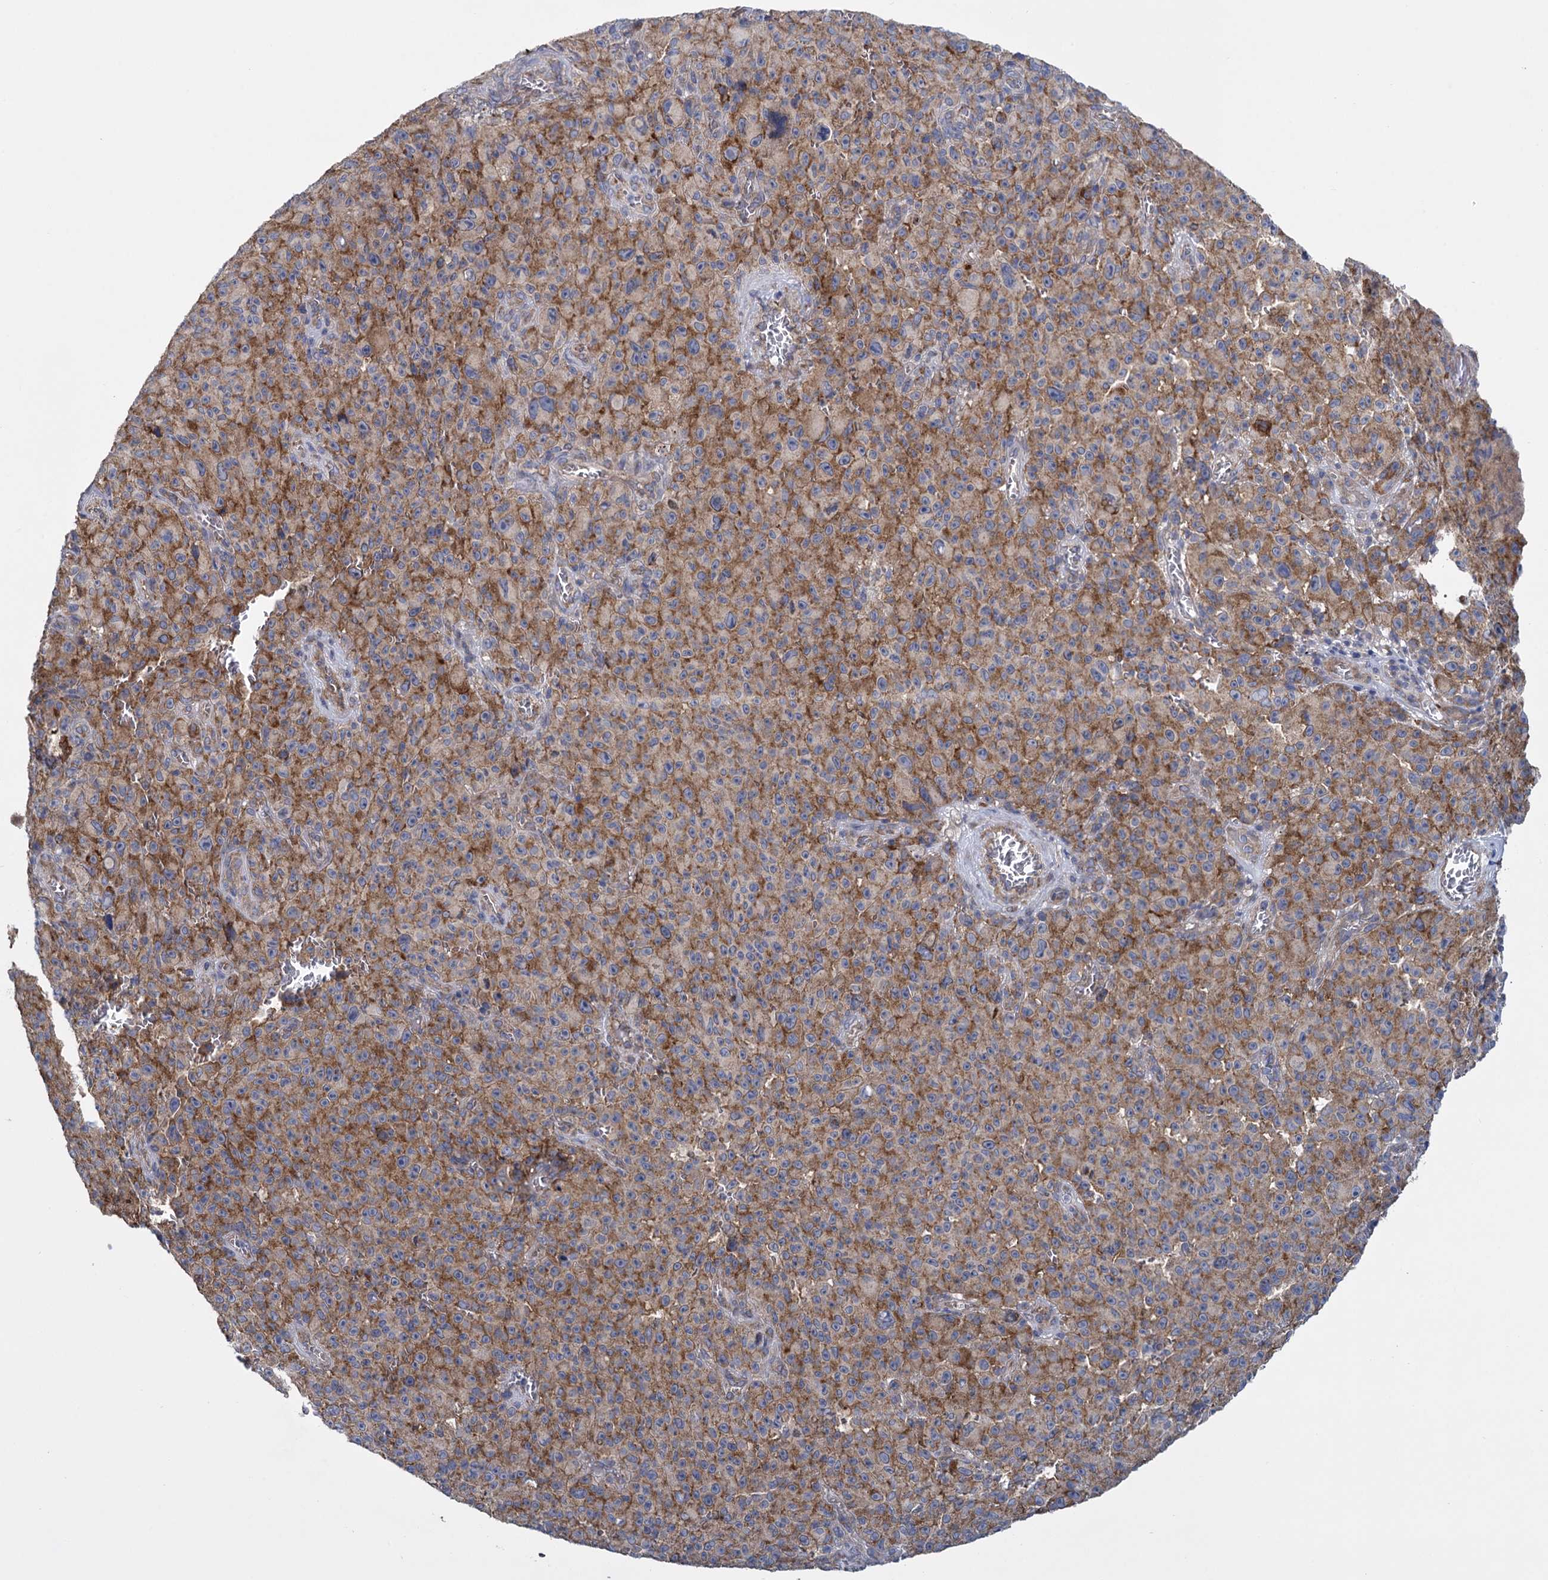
{"staining": {"intensity": "moderate", "quantity": ">75%", "location": "cytoplasmic/membranous"}, "tissue": "melanoma", "cell_type": "Tumor cells", "image_type": "cancer", "snomed": [{"axis": "morphology", "description": "Malignant melanoma, NOS"}, {"axis": "topography", "description": "Skin"}], "caption": "Melanoma was stained to show a protein in brown. There is medium levels of moderate cytoplasmic/membranous positivity in approximately >75% of tumor cells.", "gene": "GSTM2", "patient": {"sex": "female", "age": 82}}